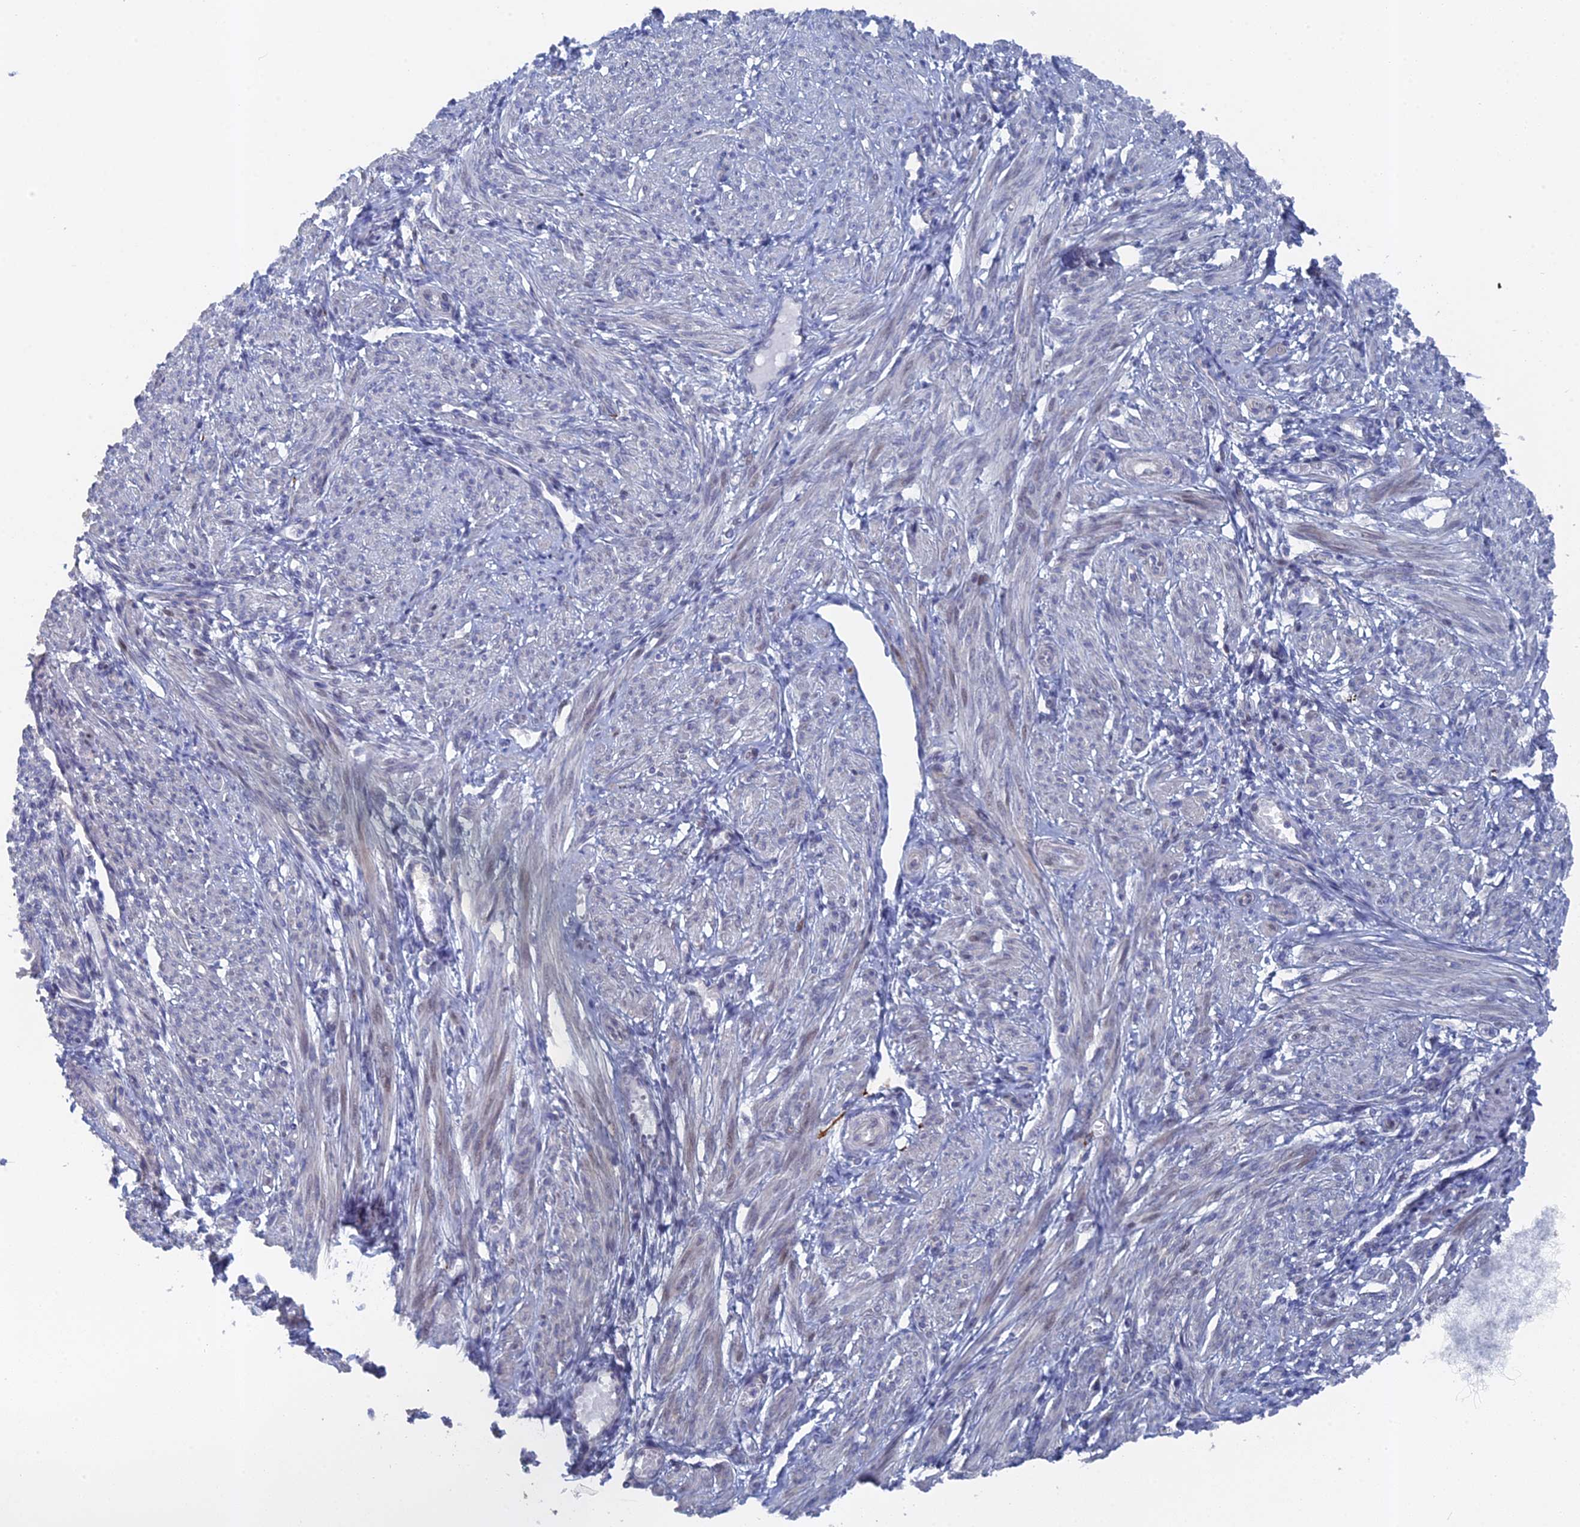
{"staining": {"intensity": "negative", "quantity": "none", "location": "none"}, "tissue": "smooth muscle", "cell_type": "Smooth muscle cells", "image_type": "normal", "snomed": [{"axis": "morphology", "description": "Normal tissue, NOS"}, {"axis": "morphology", "description": "Adenocarcinoma, NOS"}, {"axis": "topography", "description": "Colon"}, {"axis": "topography", "description": "Peripheral nerve tissue"}], "caption": "This is an immunohistochemistry histopathology image of benign human smooth muscle. There is no staining in smooth muscle cells.", "gene": "TMEM161A", "patient": {"sex": "male", "age": 14}}